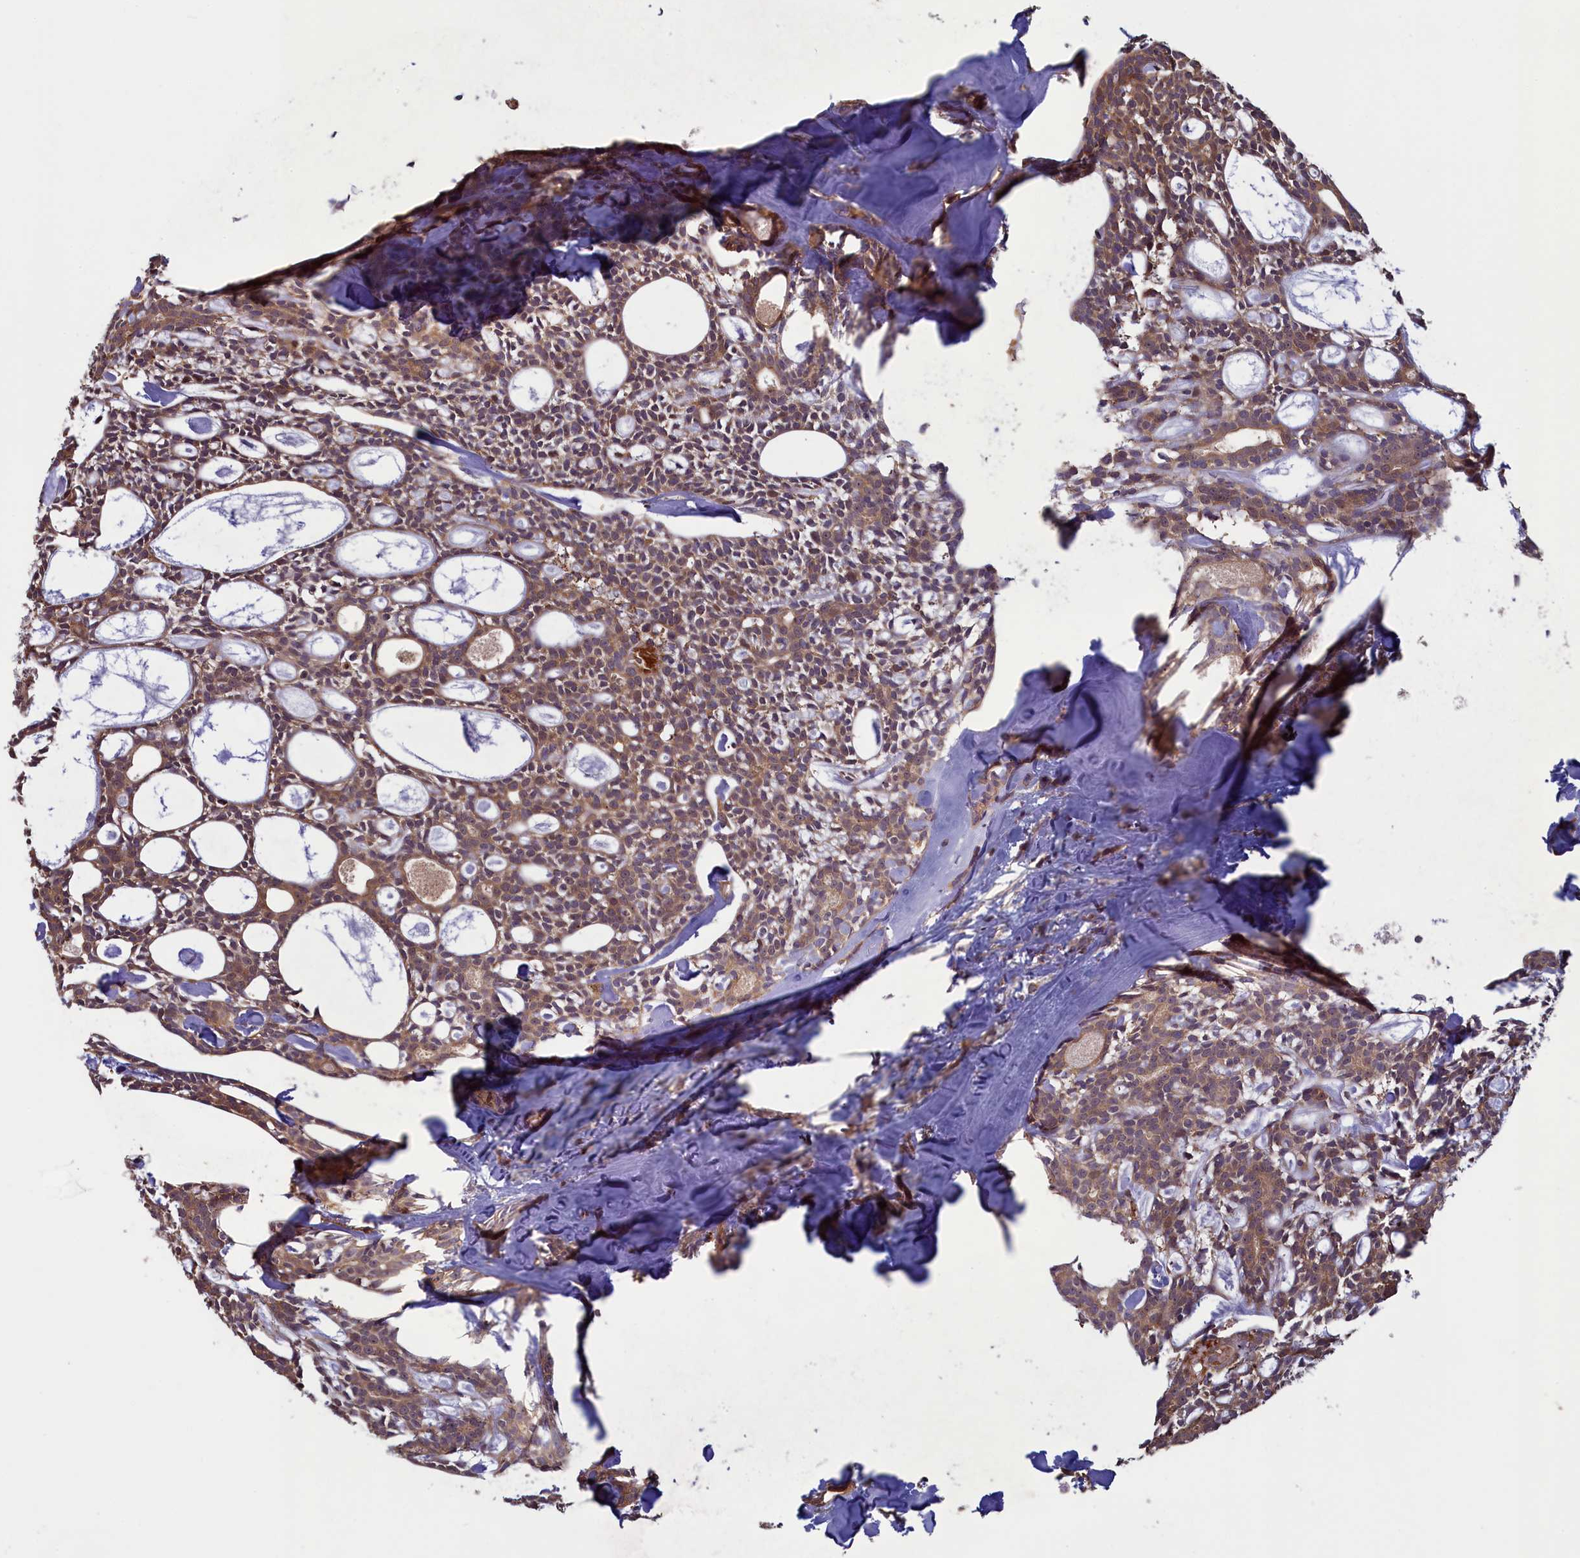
{"staining": {"intensity": "moderate", "quantity": ">75%", "location": "cytoplasmic/membranous"}, "tissue": "head and neck cancer", "cell_type": "Tumor cells", "image_type": "cancer", "snomed": [{"axis": "morphology", "description": "Adenocarcinoma, NOS"}, {"axis": "topography", "description": "Salivary gland"}, {"axis": "topography", "description": "Head-Neck"}], "caption": "DAB immunohistochemical staining of head and neck cancer (adenocarcinoma) reveals moderate cytoplasmic/membranous protein staining in approximately >75% of tumor cells.", "gene": "CIAO2B", "patient": {"sex": "male", "age": 55}}